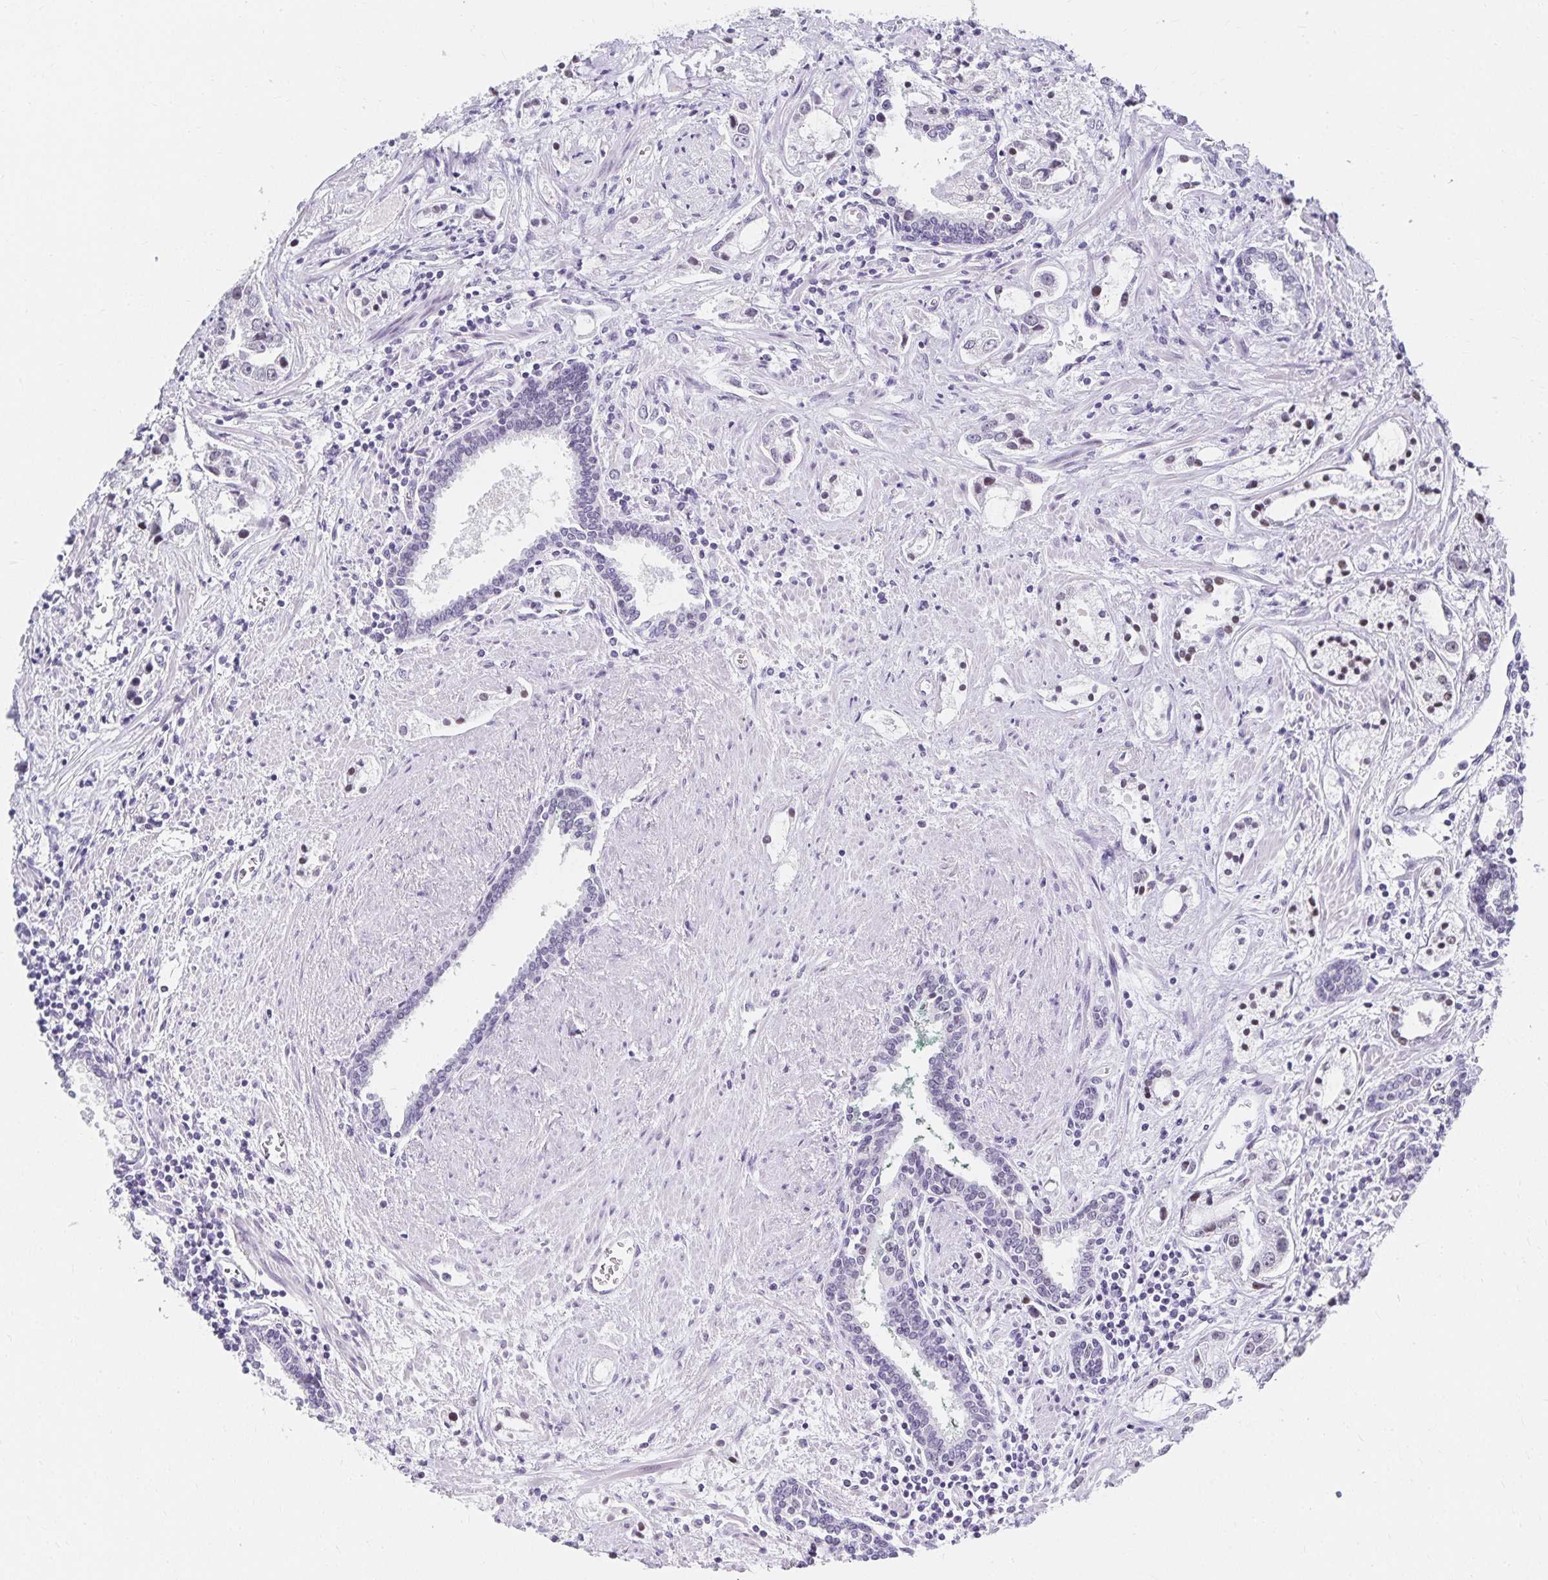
{"staining": {"intensity": "weak", "quantity": "<25%", "location": "nuclear"}, "tissue": "prostate cancer", "cell_type": "Tumor cells", "image_type": "cancer", "snomed": [{"axis": "morphology", "description": "Adenocarcinoma, Medium grade"}, {"axis": "topography", "description": "Prostate"}], "caption": "Immunohistochemistry image of human prostate medium-grade adenocarcinoma stained for a protein (brown), which displays no staining in tumor cells. The staining was performed using DAB to visualize the protein expression in brown, while the nuclei were stained in blue with hematoxylin (Magnification: 20x).", "gene": "C20orf85", "patient": {"sex": "male", "age": 57}}